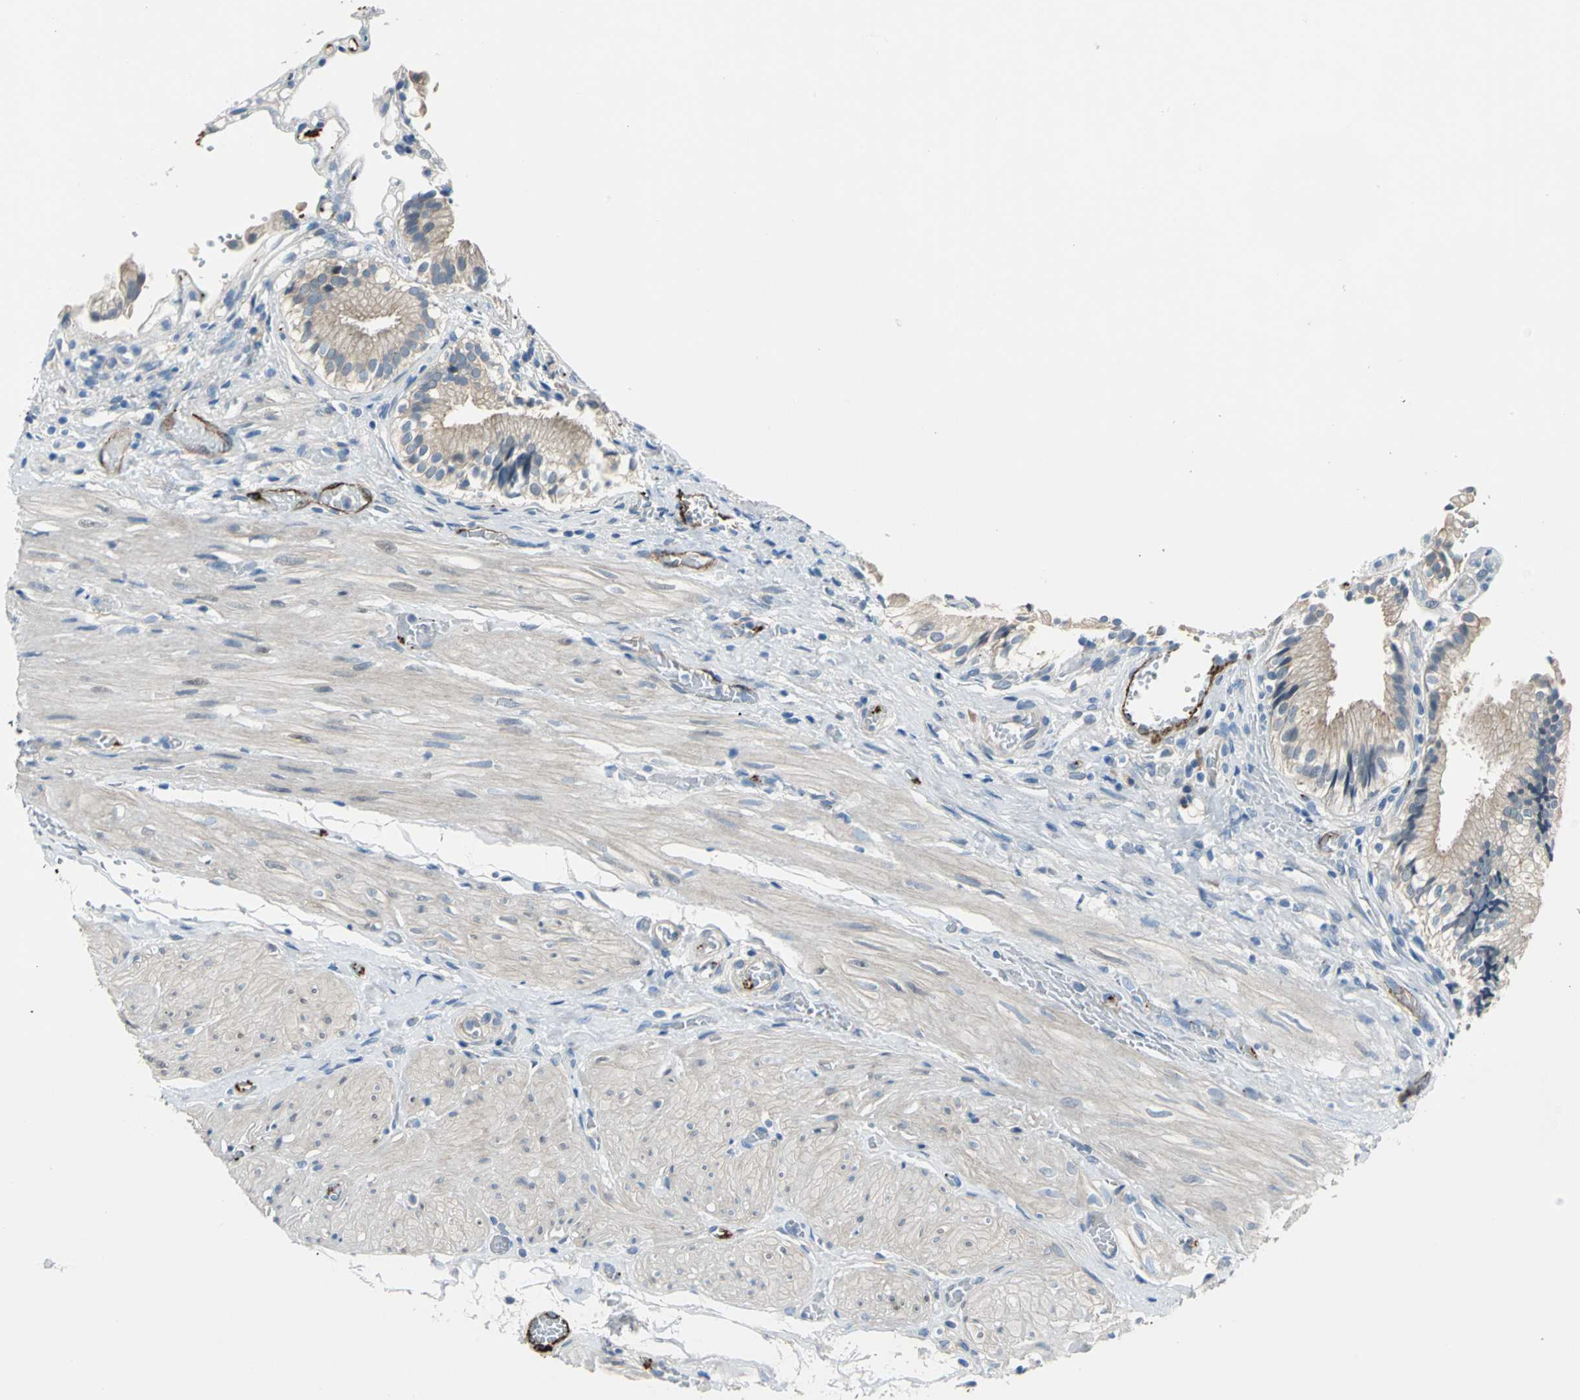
{"staining": {"intensity": "moderate", "quantity": ">75%", "location": "cytoplasmic/membranous"}, "tissue": "gallbladder", "cell_type": "Glandular cells", "image_type": "normal", "snomed": [{"axis": "morphology", "description": "Normal tissue, NOS"}, {"axis": "topography", "description": "Gallbladder"}], "caption": "Brown immunohistochemical staining in benign human gallbladder displays moderate cytoplasmic/membranous staining in about >75% of glandular cells.", "gene": "SELP", "patient": {"sex": "male", "age": 65}}